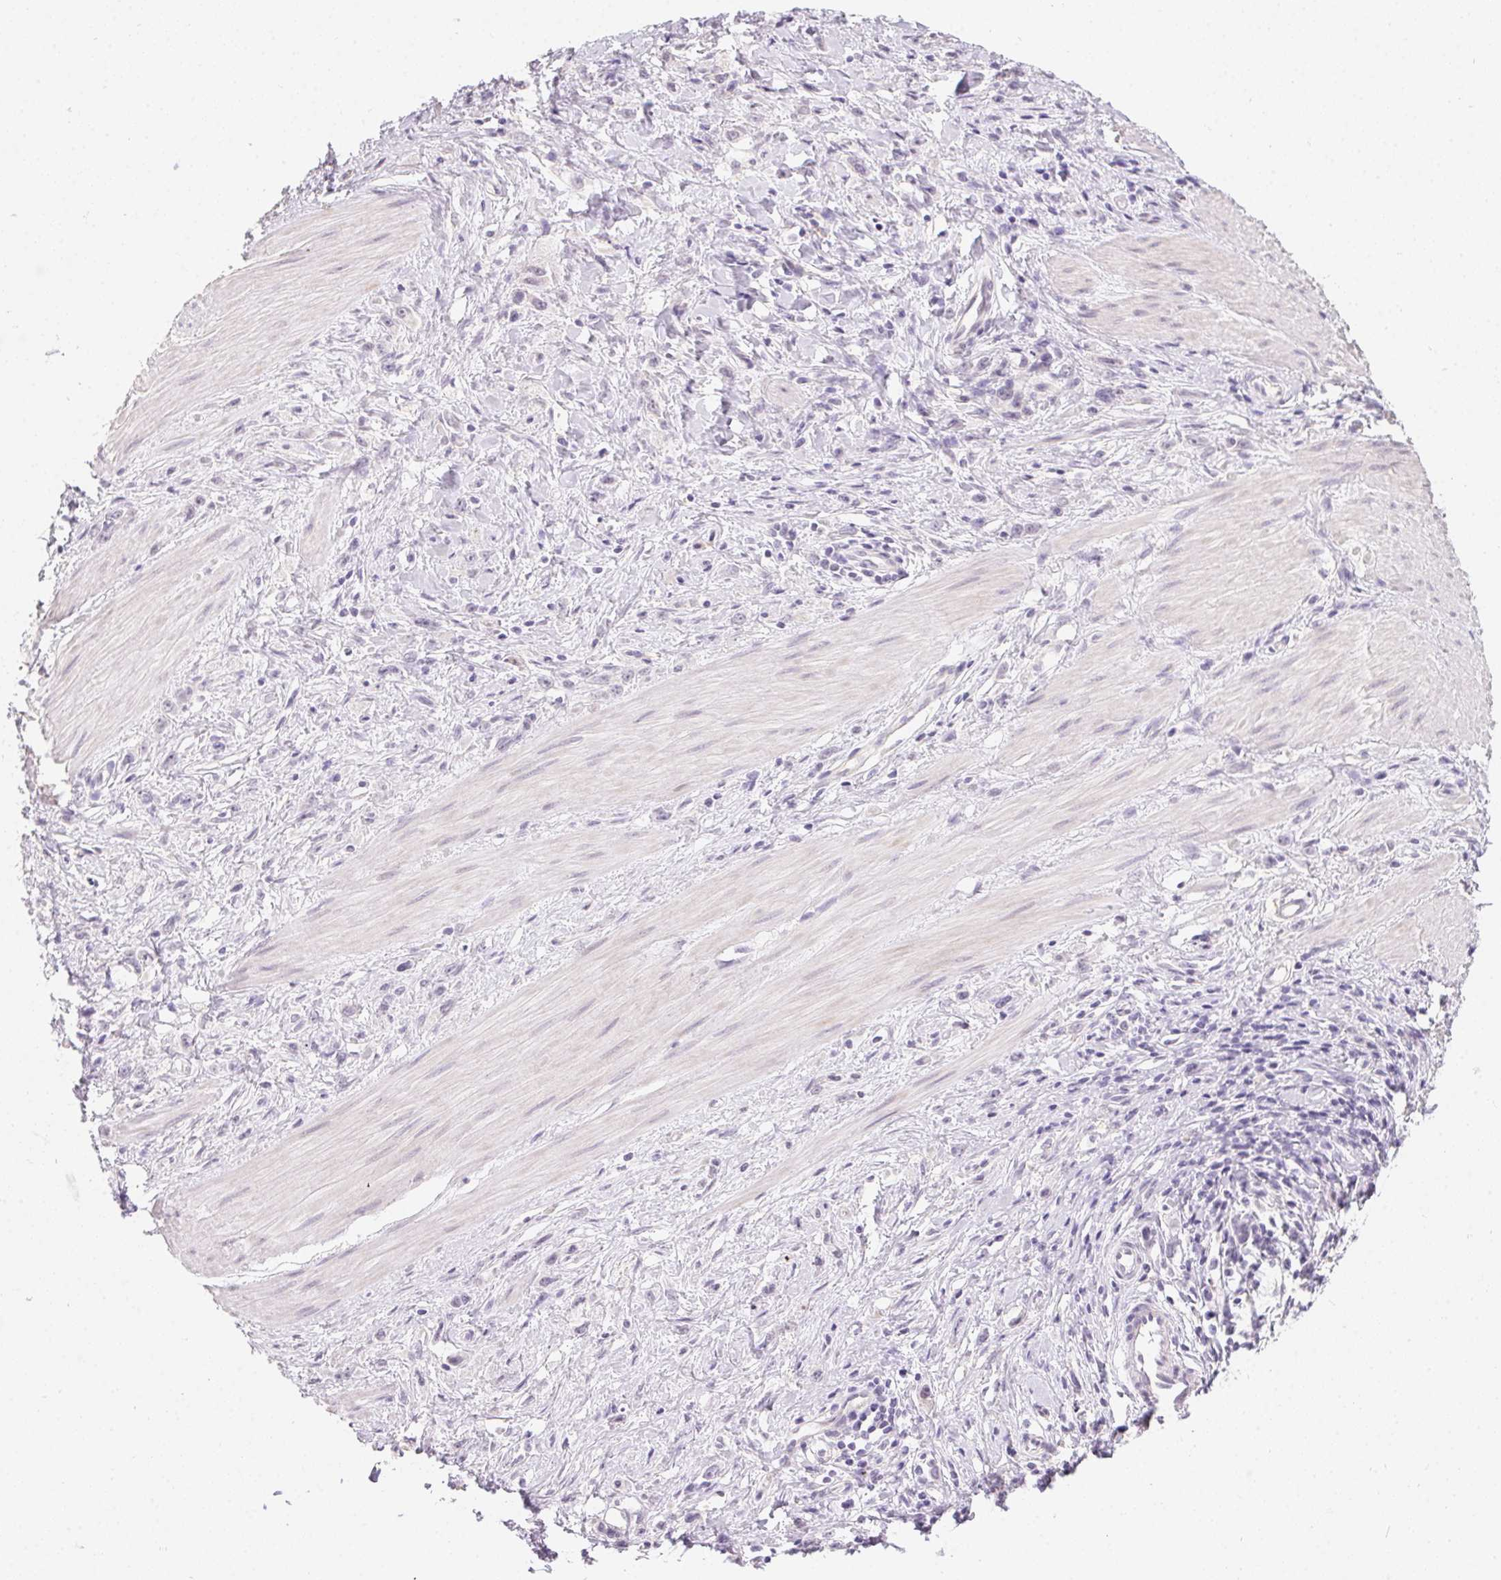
{"staining": {"intensity": "negative", "quantity": "none", "location": "none"}, "tissue": "stomach cancer", "cell_type": "Tumor cells", "image_type": "cancer", "snomed": [{"axis": "morphology", "description": "Adenocarcinoma, NOS"}, {"axis": "topography", "description": "Stomach"}], "caption": "IHC photomicrograph of stomach cancer (adenocarcinoma) stained for a protein (brown), which displays no positivity in tumor cells.", "gene": "MORC1", "patient": {"sex": "male", "age": 47}}